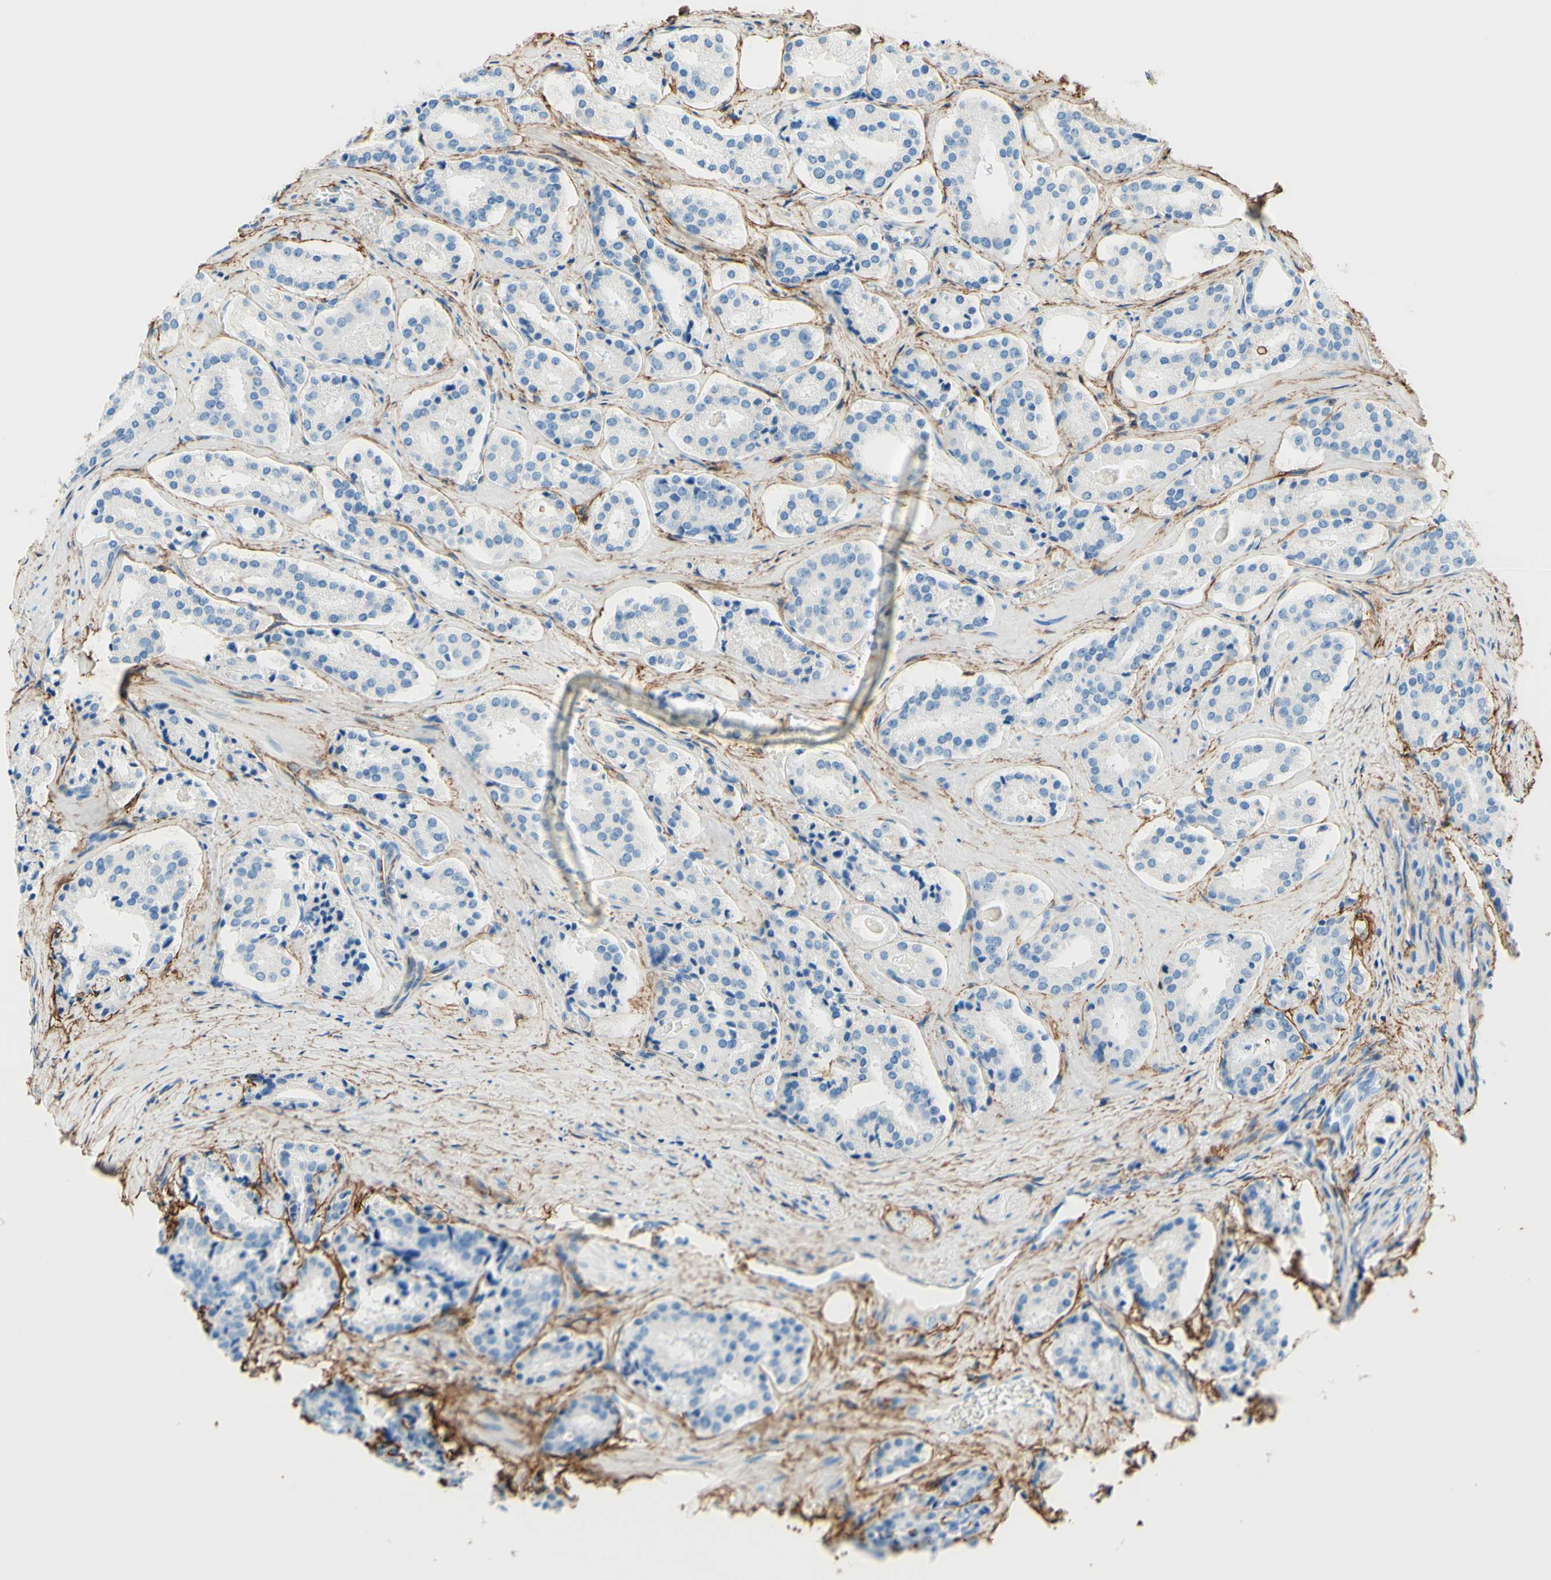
{"staining": {"intensity": "negative", "quantity": "none", "location": "none"}, "tissue": "prostate cancer", "cell_type": "Tumor cells", "image_type": "cancer", "snomed": [{"axis": "morphology", "description": "Adenocarcinoma, High grade"}, {"axis": "topography", "description": "Prostate"}], "caption": "Prostate cancer was stained to show a protein in brown. There is no significant expression in tumor cells.", "gene": "MFAP5", "patient": {"sex": "male", "age": 60}}